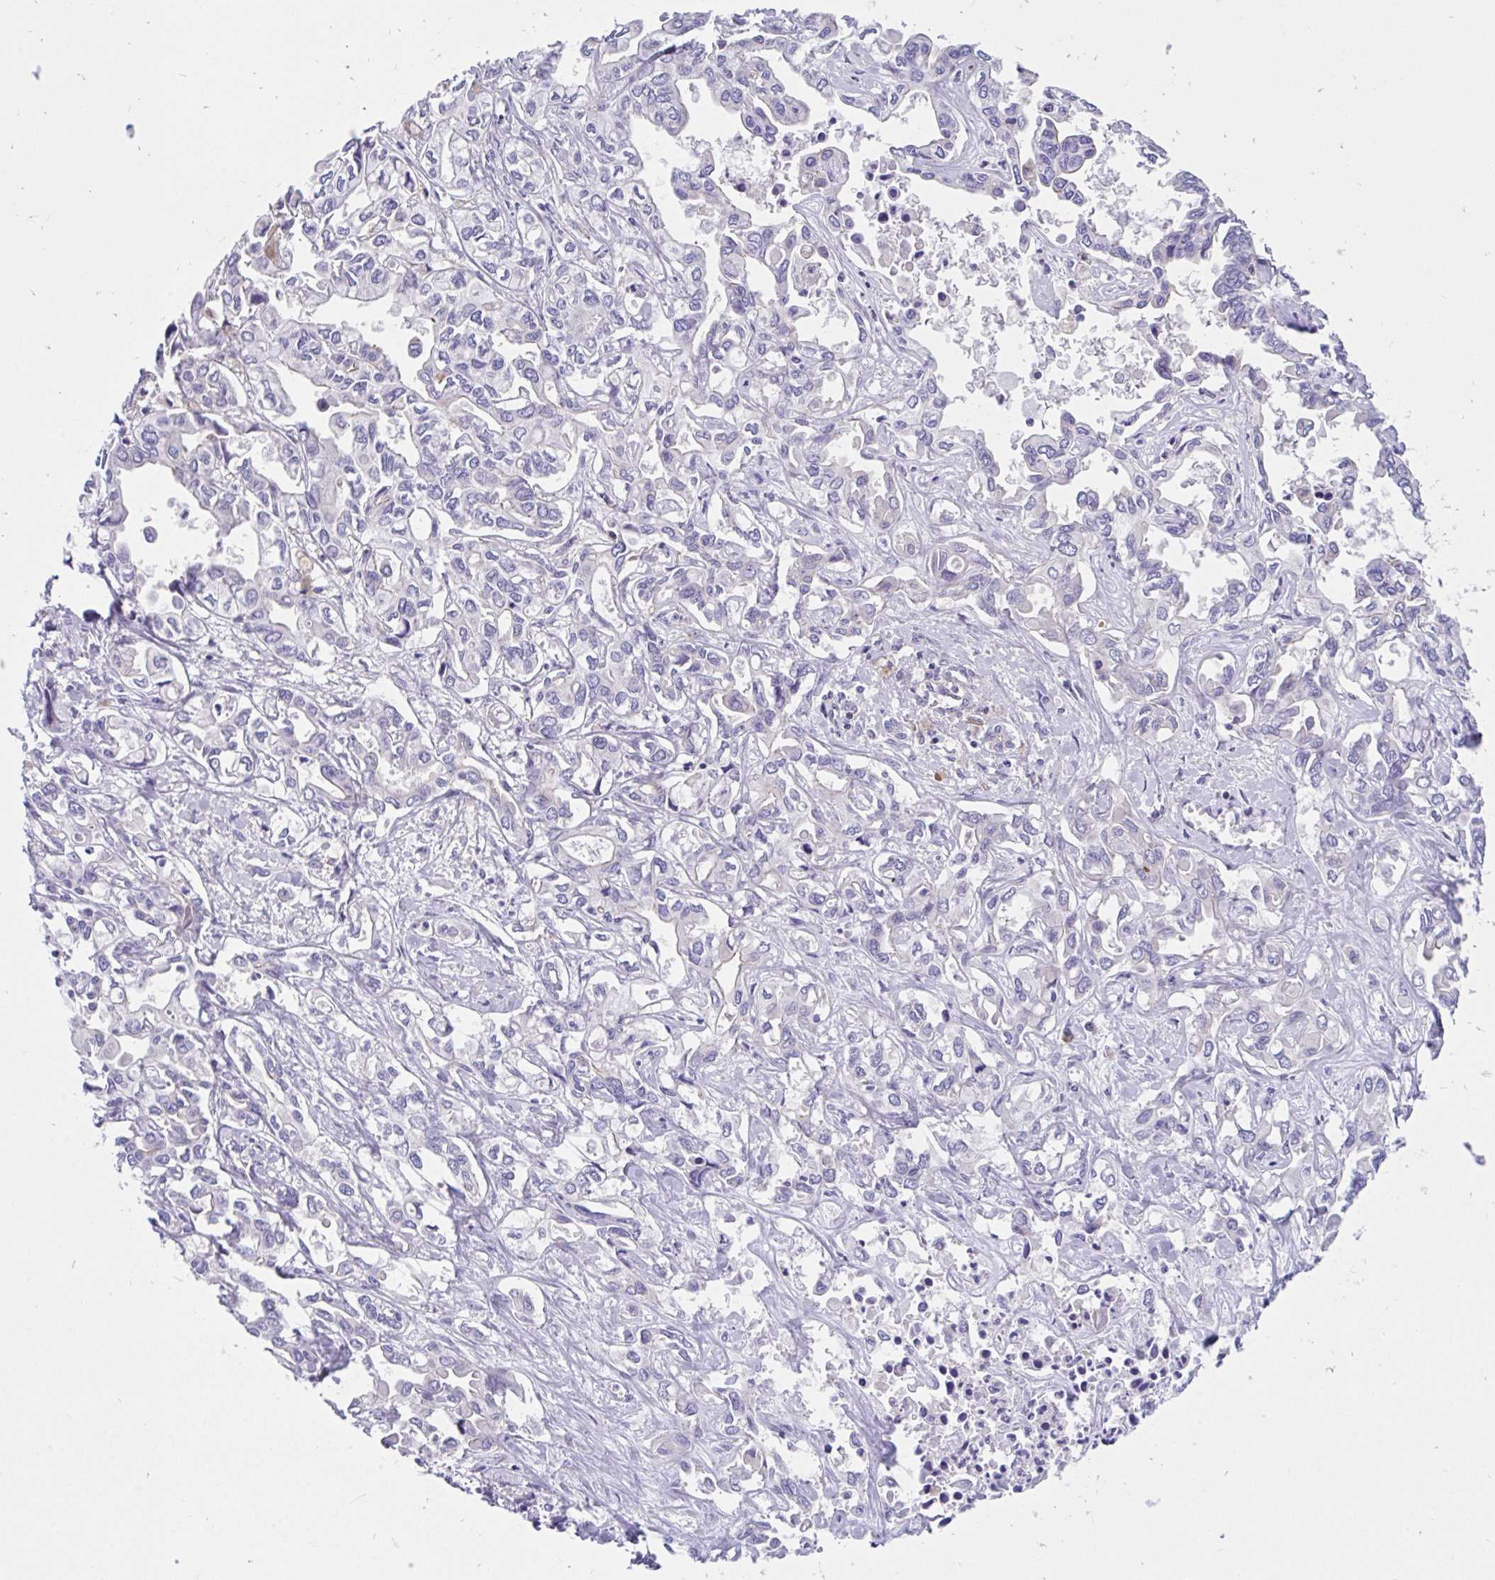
{"staining": {"intensity": "negative", "quantity": "none", "location": "none"}, "tissue": "liver cancer", "cell_type": "Tumor cells", "image_type": "cancer", "snomed": [{"axis": "morphology", "description": "Cholangiocarcinoma"}, {"axis": "topography", "description": "Liver"}], "caption": "High power microscopy photomicrograph of an immunohistochemistry (IHC) photomicrograph of liver cancer, revealing no significant expression in tumor cells.", "gene": "LRRC26", "patient": {"sex": "female", "age": 64}}